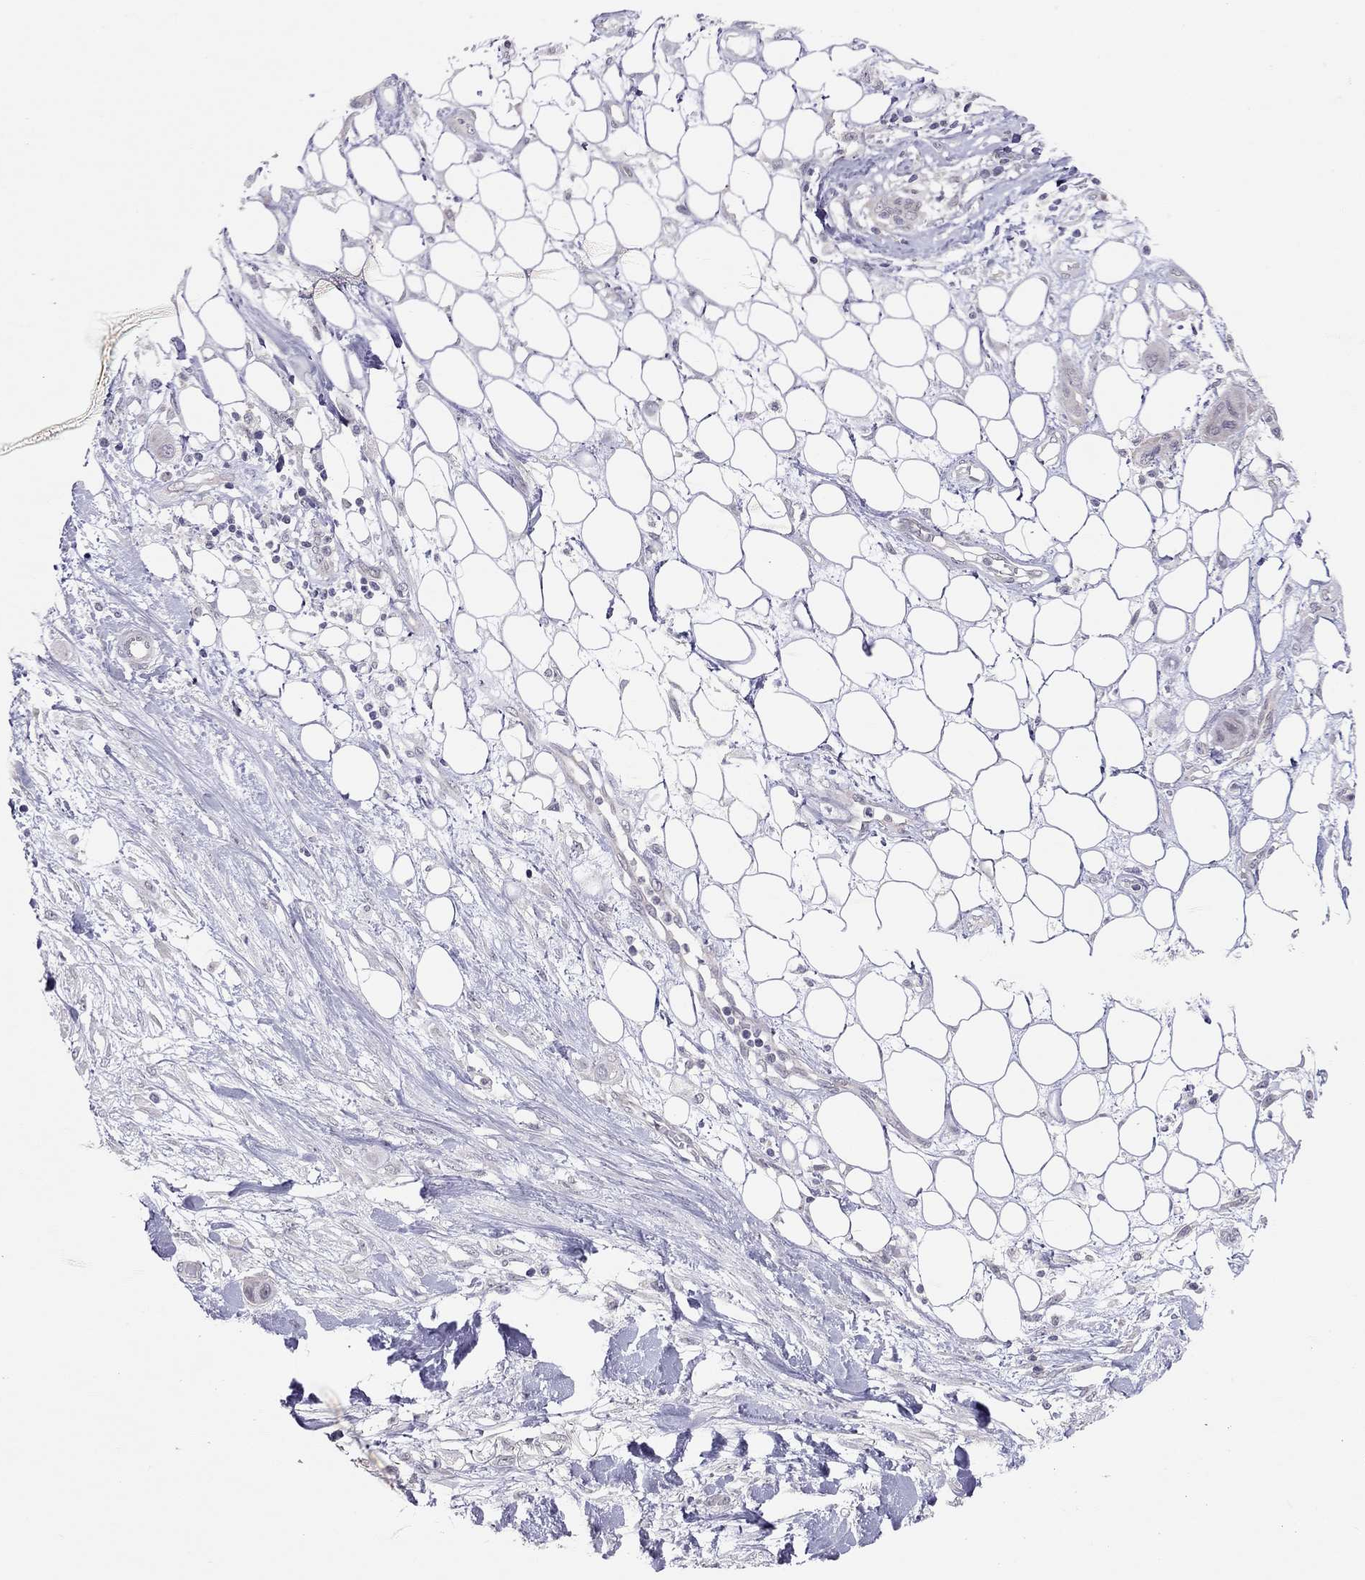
{"staining": {"intensity": "negative", "quantity": "none", "location": "none"}, "tissue": "skin cancer", "cell_type": "Tumor cells", "image_type": "cancer", "snomed": [{"axis": "morphology", "description": "Squamous cell carcinoma, NOS"}, {"axis": "topography", "description": "Skin"}], "caption": "Skin cancer (squamous cell carcinoma) stained for a protein using immunohistochemistry (IHC) reveals no positivity tumor cells.", "gene": "HSF2BP", "patient": {"sex": "male", "age": 79}}